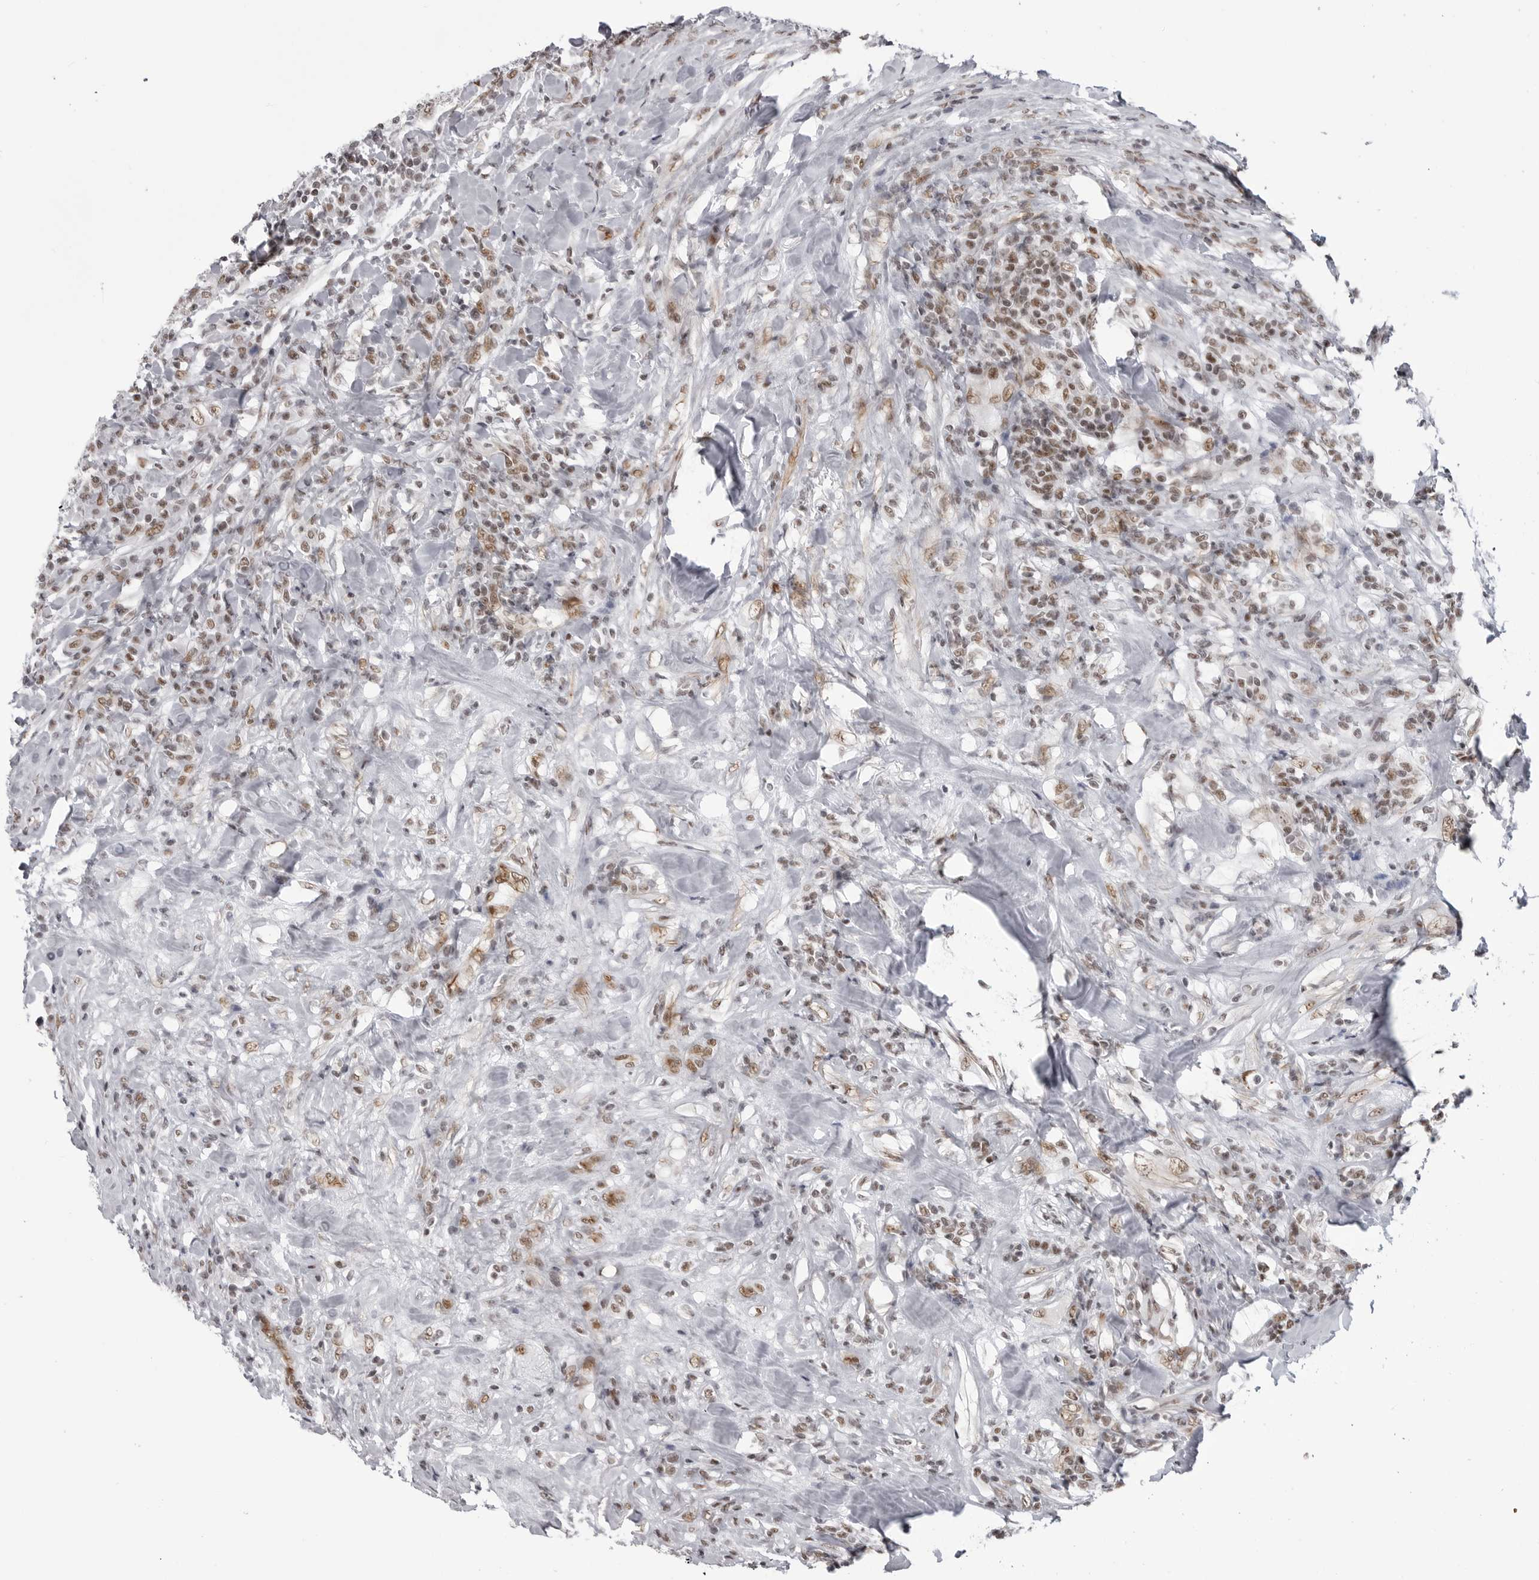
{"staining": {"intensity": "moderate", "quantity": ">75%", "location": "nuclear"}, "tissue": "breast cancer", "cell_type": "Tumor cells", "image_type": "cancer", "snomed": [{"axis": "morphology", "description": "Duct carcinoma"}, {"axis": "topography", "description": "Breast"}], "caption": "IHC (DAB (3,3'-diaminobenzidine)) staining of human breast cancer (infiltrating ductal carcinoma) shows moderate nuclear protein staining in about >75% of tumor cells. (DAB = brown stain, brightfield microscopy at high magnification).", "gene": "RNF26", "patient": {"sex": "female", "age": 37}}